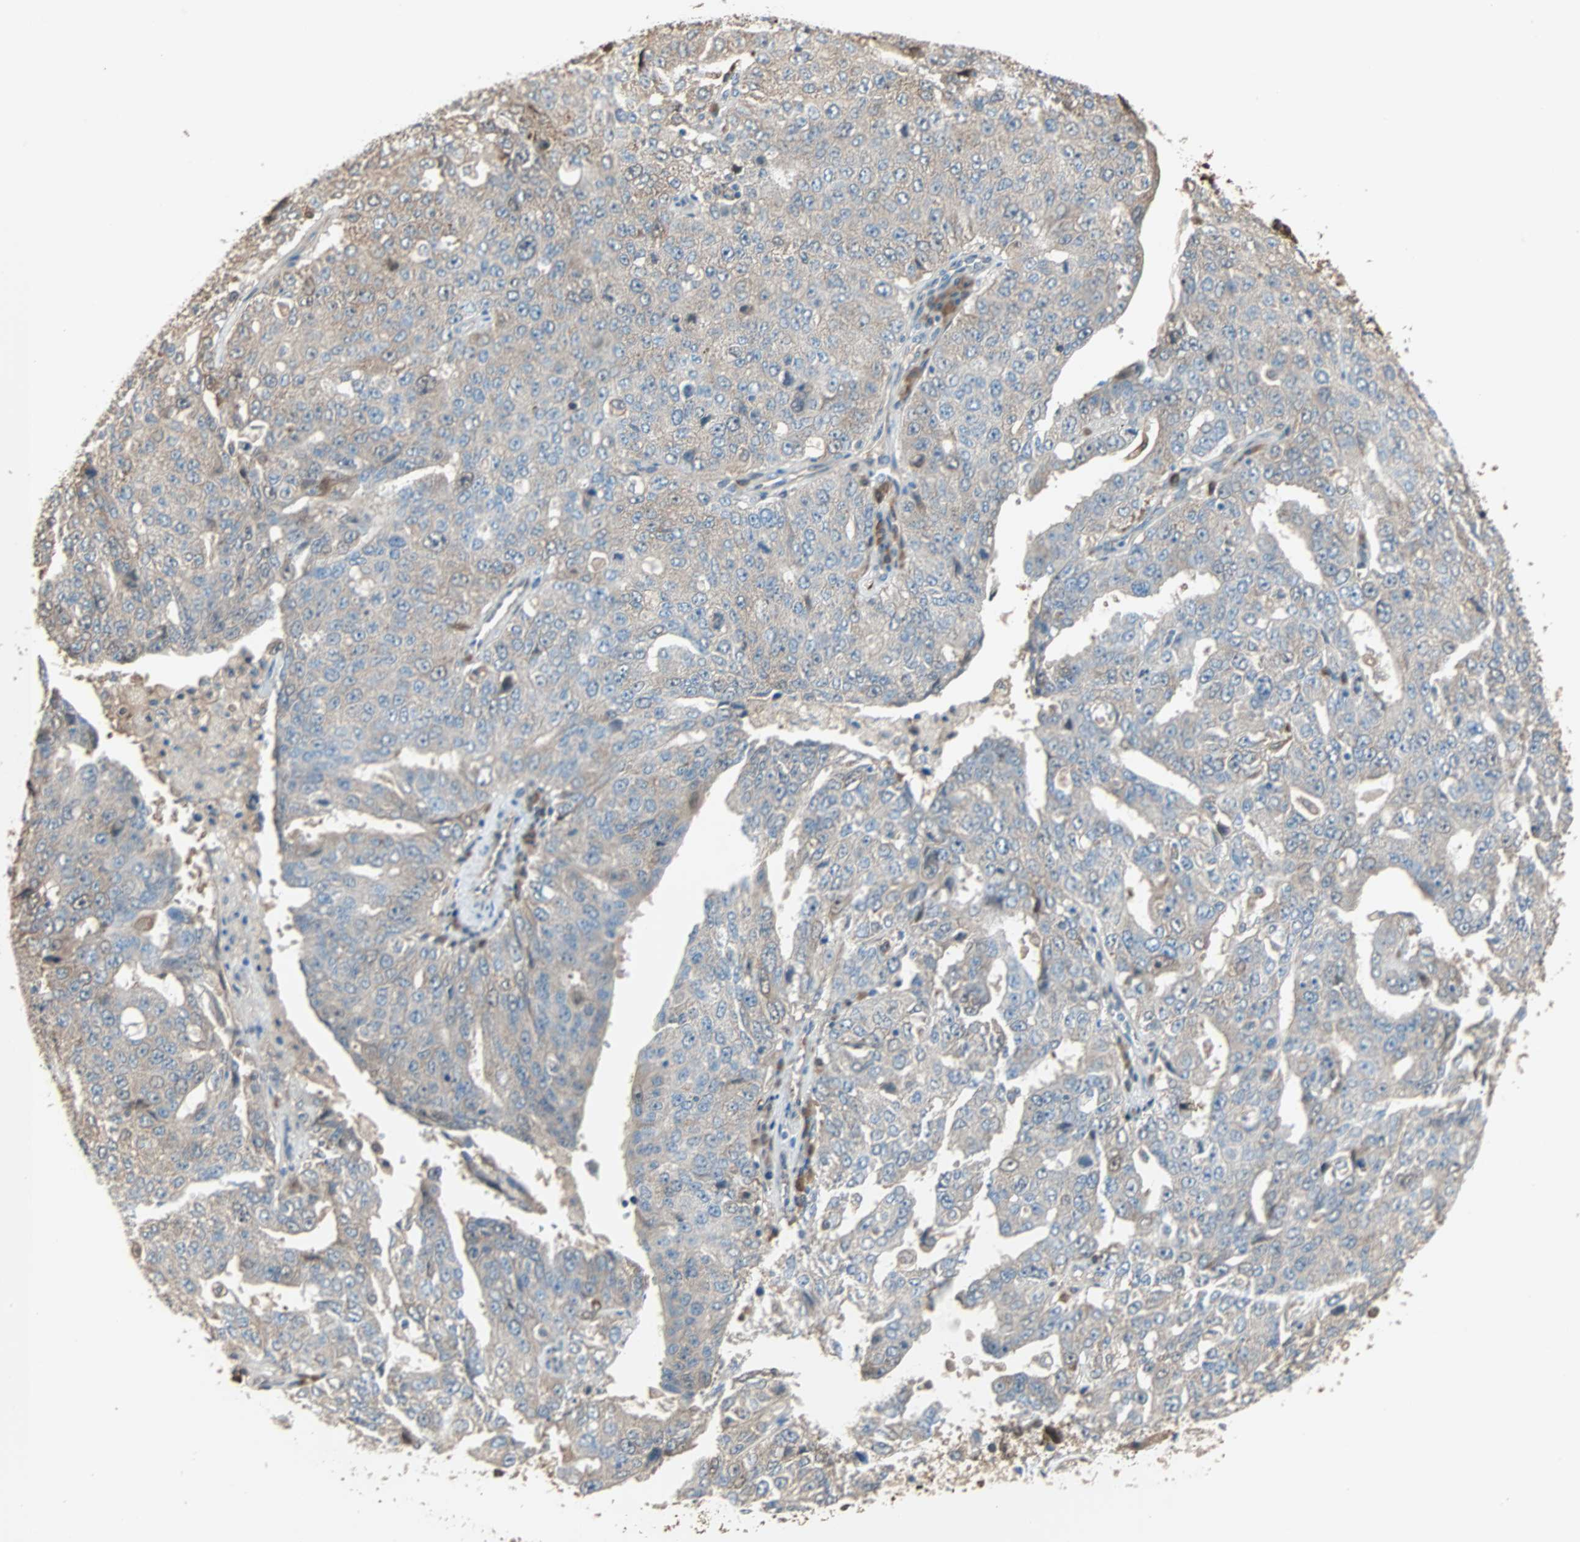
{"staining": {"intensity": "weak", "quantity": "25%-75%", "location": "cytoplasmic/membranous"}, "tissue": "ovarian cancer", "cell_type": "Tumor cells", "image_type": "cancer", "snomed": [{"axis": "morphology", "description": "Carcinoma, endometroid"}, {"axis": "topography", "description": "Ovary"}], "caption": "Immunohistochemistry (IHC) staining of ovarian cancer, which reveals low levels of weak cytoplasmic/membranous staining in about 25%-75% of tumor cells indicating weak cytoplasmic/membranous protein expression. The staining was performed using DAB (brown) for protein detection and nuclei were counterstained in hematoxylin (blue).", "gene": "PRDX1", "patient": {"sex": "female", "age": 62}}